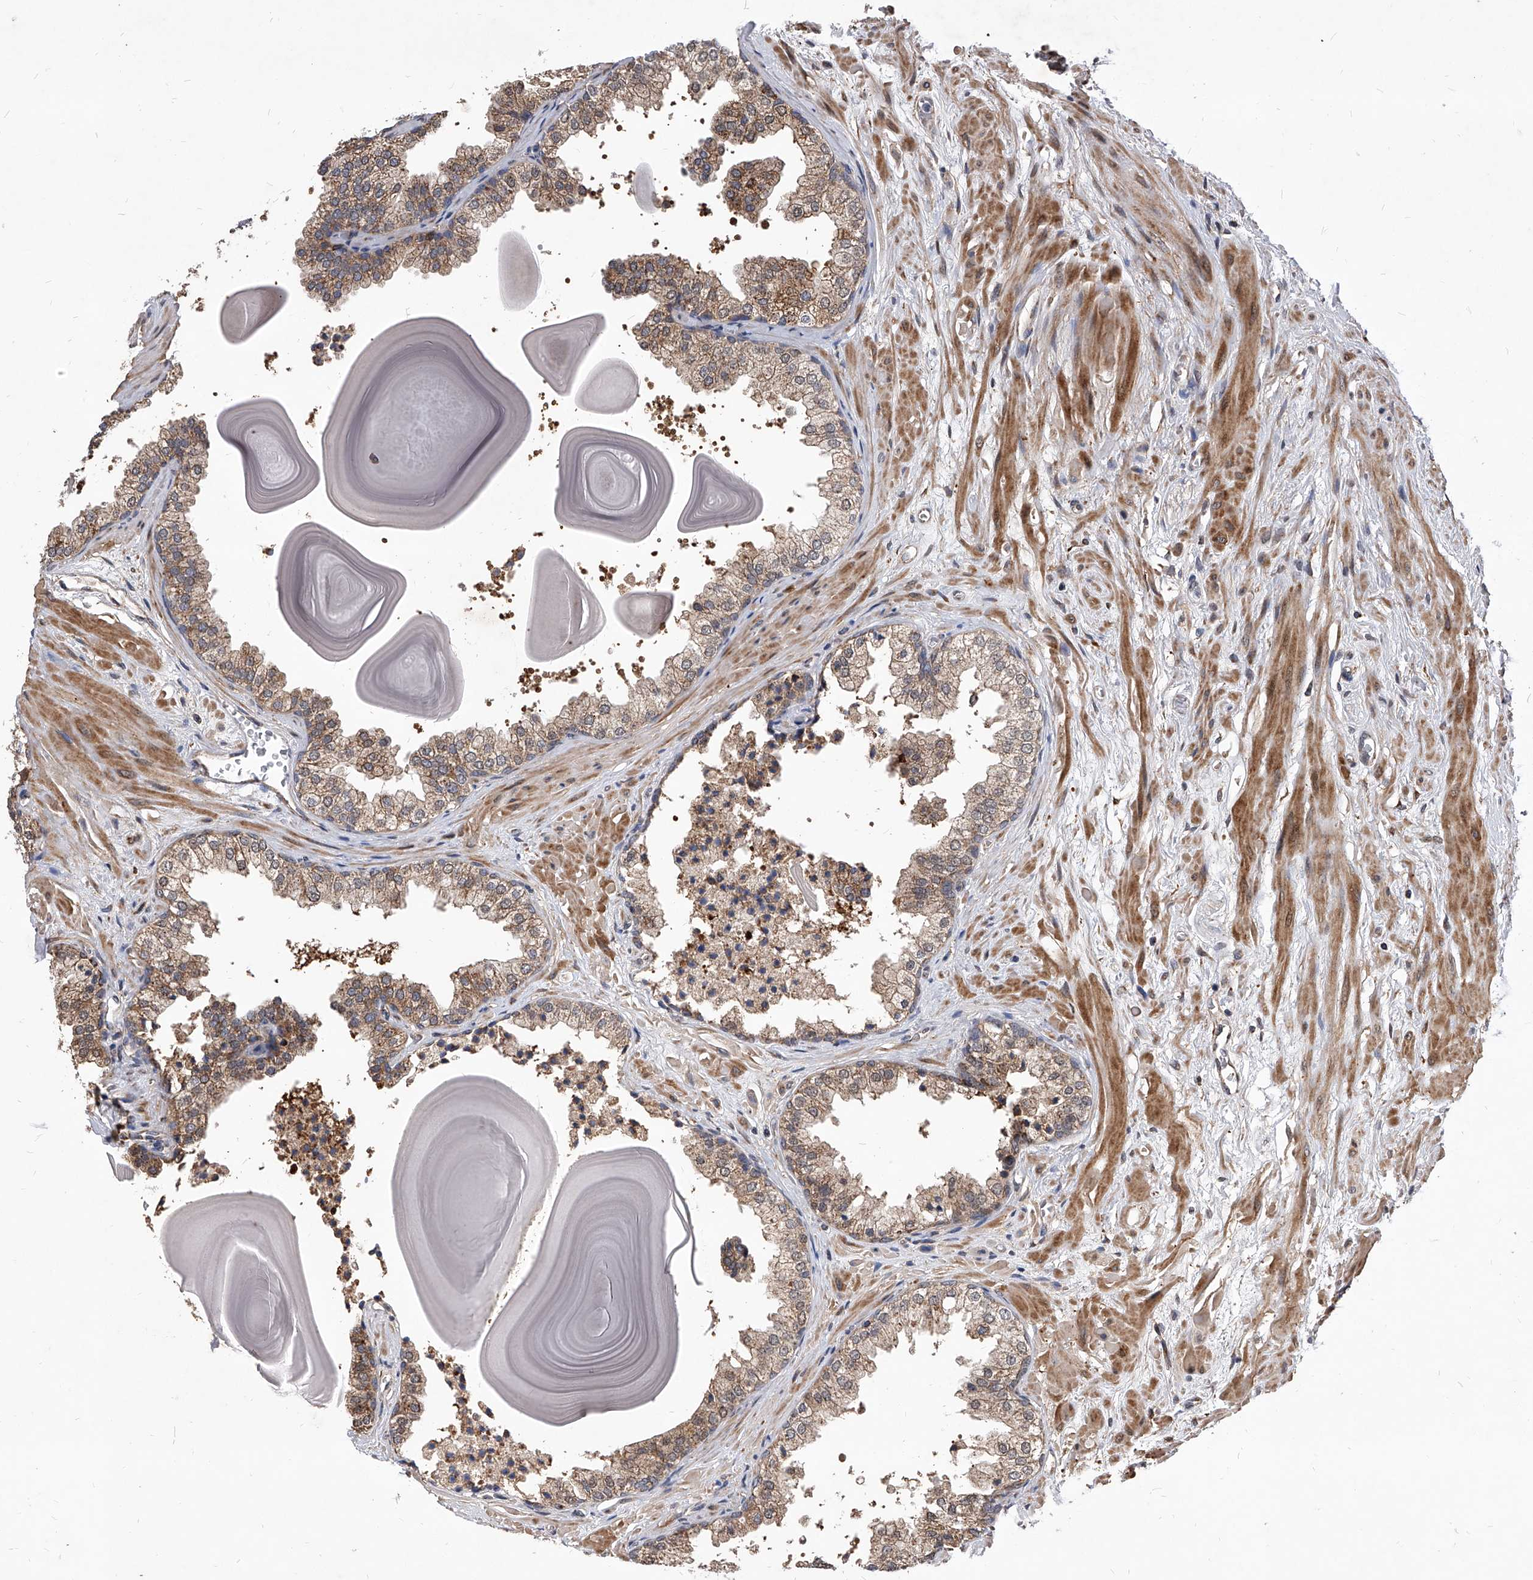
{"staining": {"intensity": "moderate", "quantity": ">75%", "location": "cytoplasmic/membranous"}, "tissue": "prostate", "cell_type": "Glandular cells", "image_type": "normal", "snomed": [{"axis": "morphology", "description": "Normal tissue, NOS"}, {"axis": "topography", "description": "Prostate"}], "caption": "IHC (DAB) staining of unremarkable human prostate reveals moderate cytoplasmic/membranous protein expression in approximately >75% of glandular cells. (Brightfield microscopy of DAB IHC at high magnification).", "gene": "SOBP", "patient": {"sex": "male", "age": 48}}